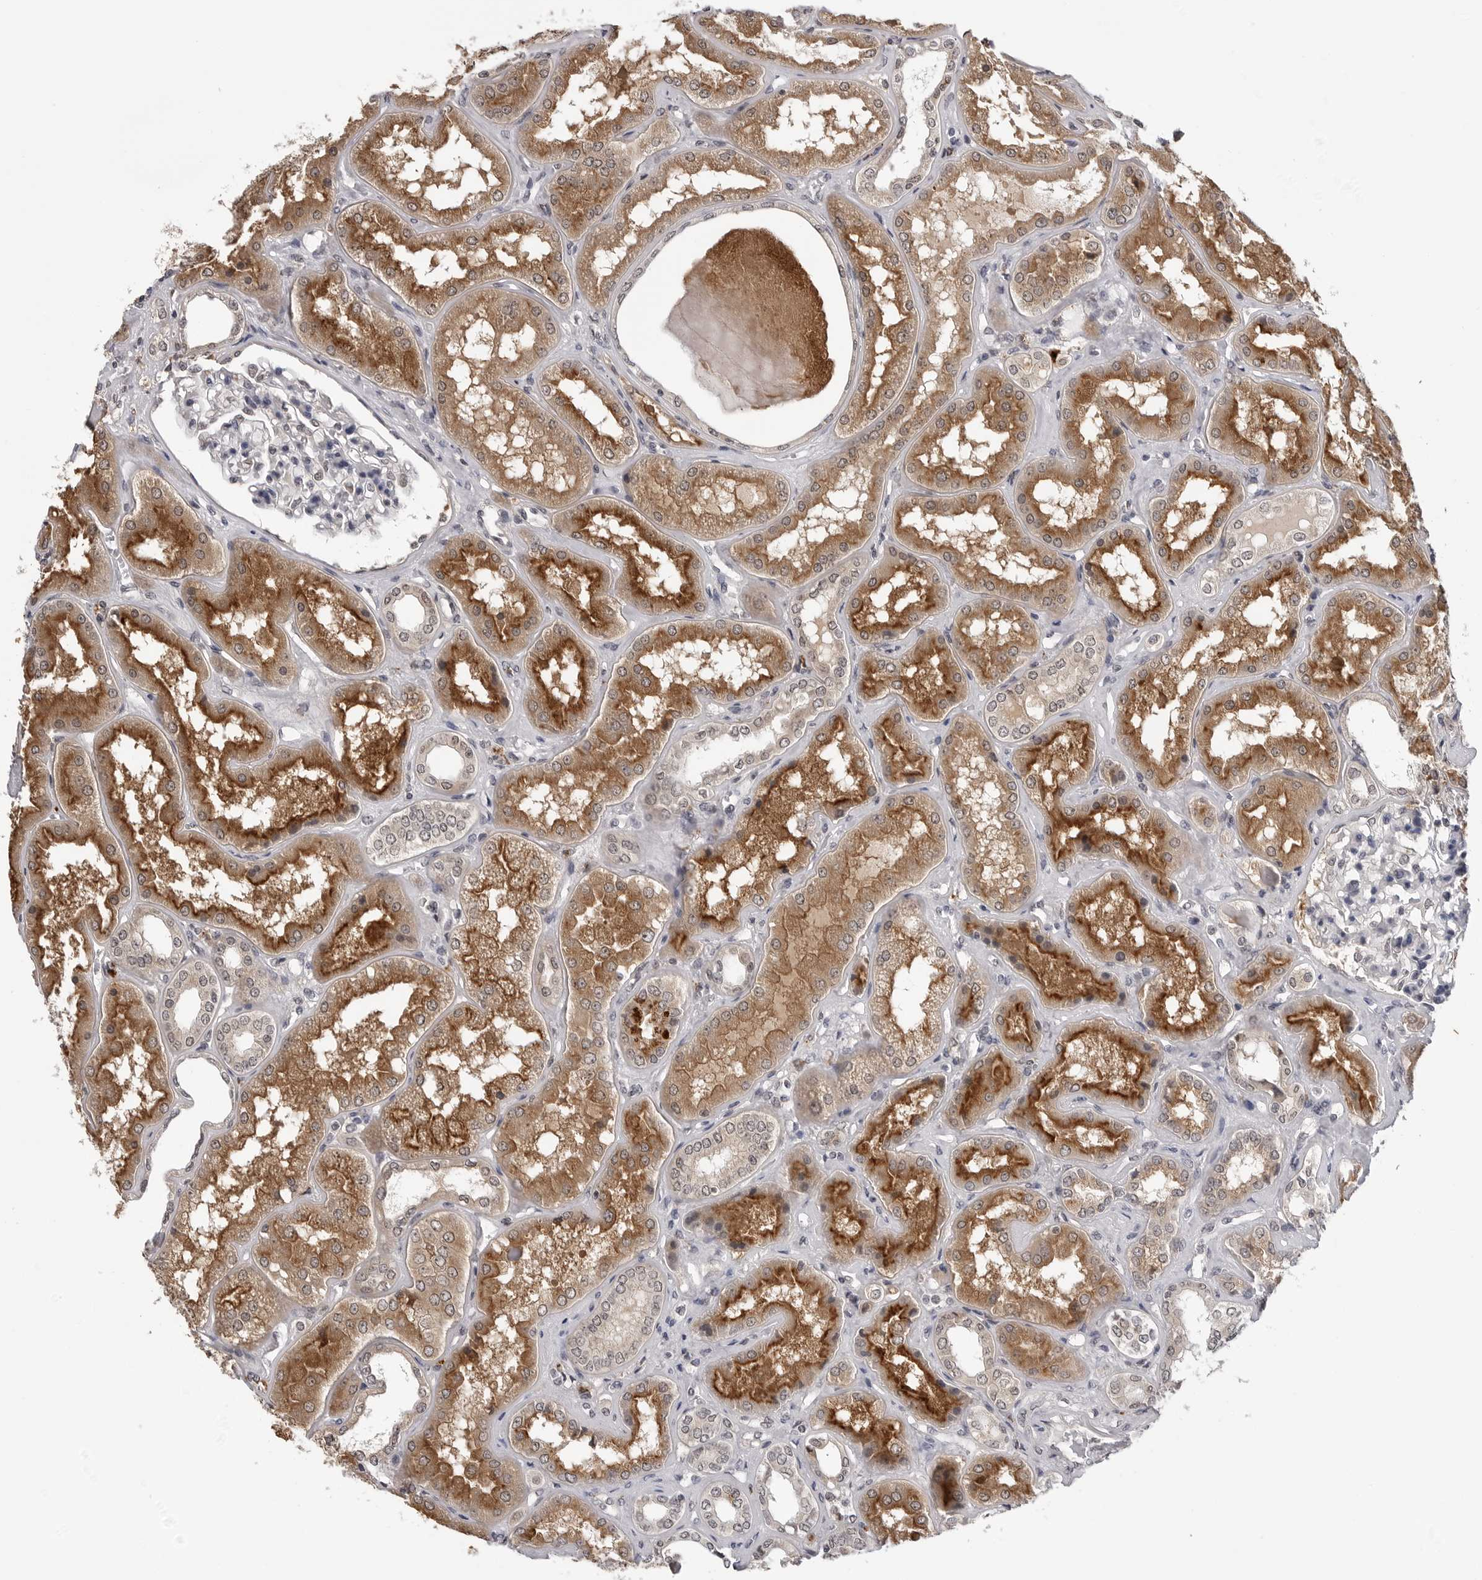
{"staining": {"intensity": "negative", "quantity": "none", "location": "none"}, "tissue": "kidney", "cell_type": "Cells in glomeruli", "image_type": "normal", "snomed": [{"axis": "morphology", "description": "Normal tissue, NOS"}, {"axis": "topography", "description": "Kidney"}], "caption": "This is an IHC micrograph of normal kidney. There is no staining in cells in glomeruli.", "gene": "CDK20", "patient": {"sex": "female", "age": 56}}